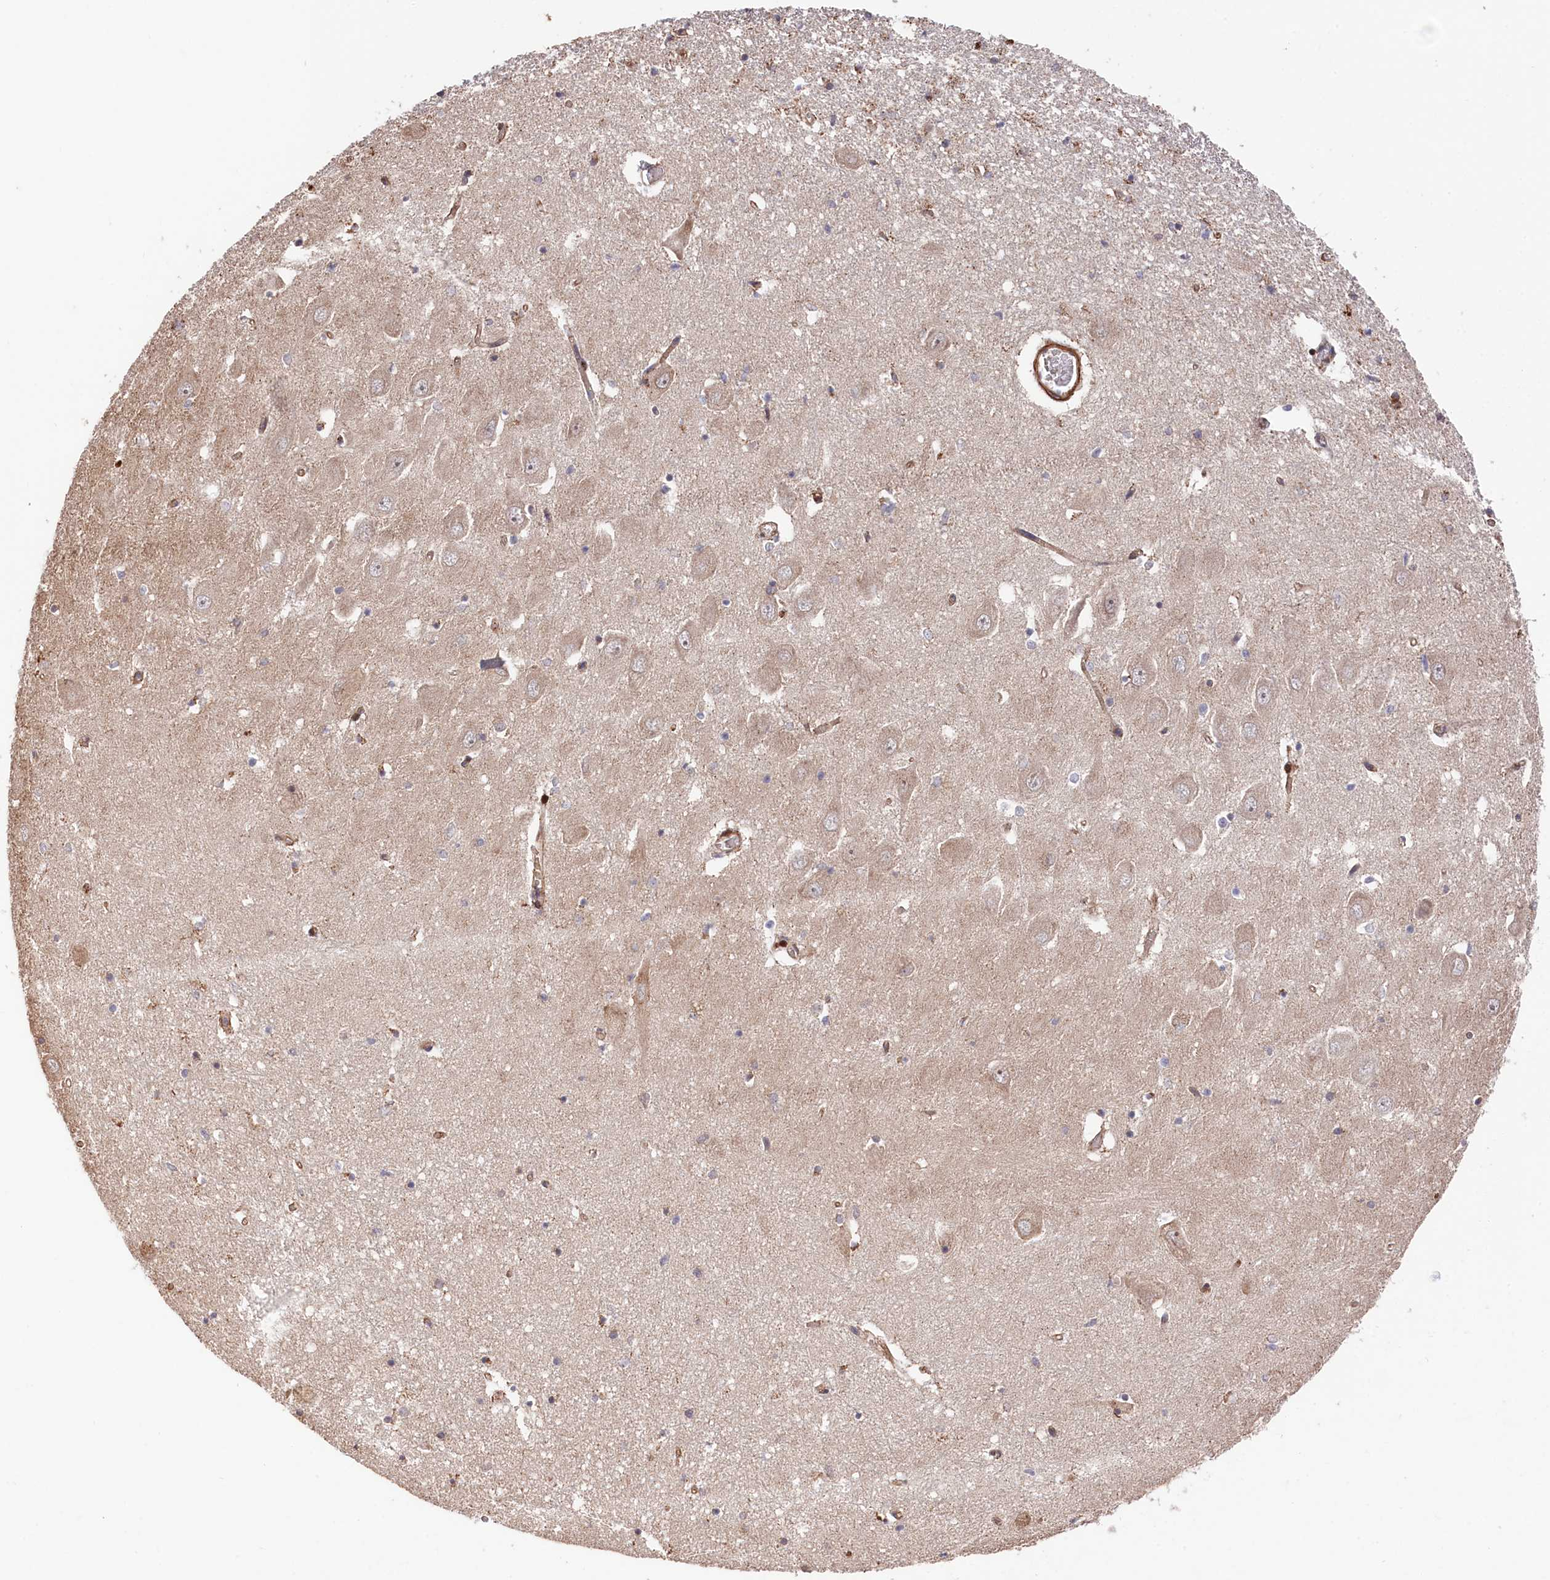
{"staining": {"intensity": "weak", "quantity": "25%-75%", "location": "cytoplasmic/membranous"}, "tissue": "hippocampus", "cell_type": "Glial cells", "image_type": "normal", "snomed": [{"axis": "morphology", "description": "Normal tissue, NOS"}, {"axis": "topography", "description": "Hippocampus"}], "caption": "Immunohistochemical staining of normal hippocampus exhibits low levels of weak cytoplasmic/membranous staining in approximately 25%-75% of glial cells.", "gene": "TNKS1BP1", "patient": {"sex": "male", "age": 70}}